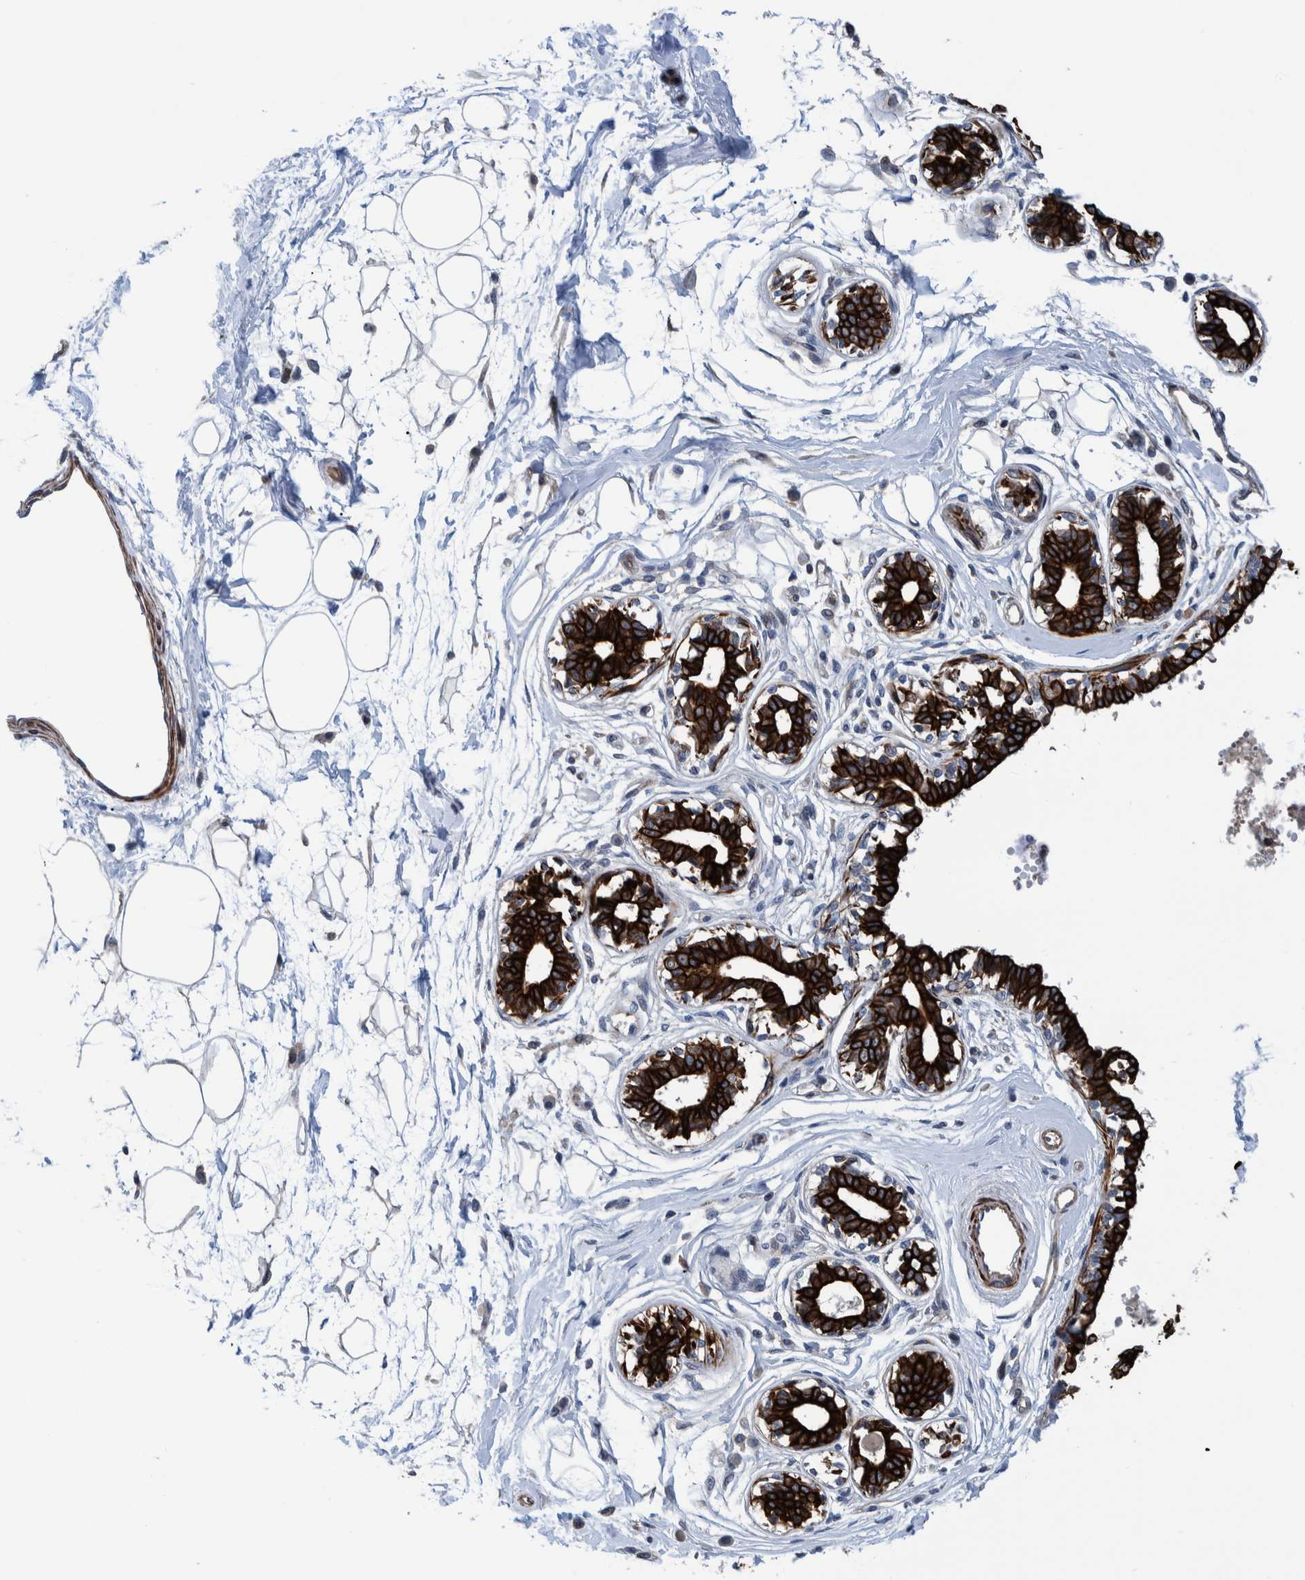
{"staining": {"intensity": "negative", "quantity": "none", "location": "none"}, "tissue": "breast", "cell_type": "Adipocytes", "image_type": "normal", "snomed": [{"axis": "morphology", "description": "Normal tissue, NOS"}, {"axis": "topography", "description": "Breast"}], "caption": "The histopathology image shows no staining of adipocytes in benign breast. (Immunohistochemistry, brightfield microscopy, high magnification).", "gene": "MKS1", "patient": {"sex": "female", "age": 45}}